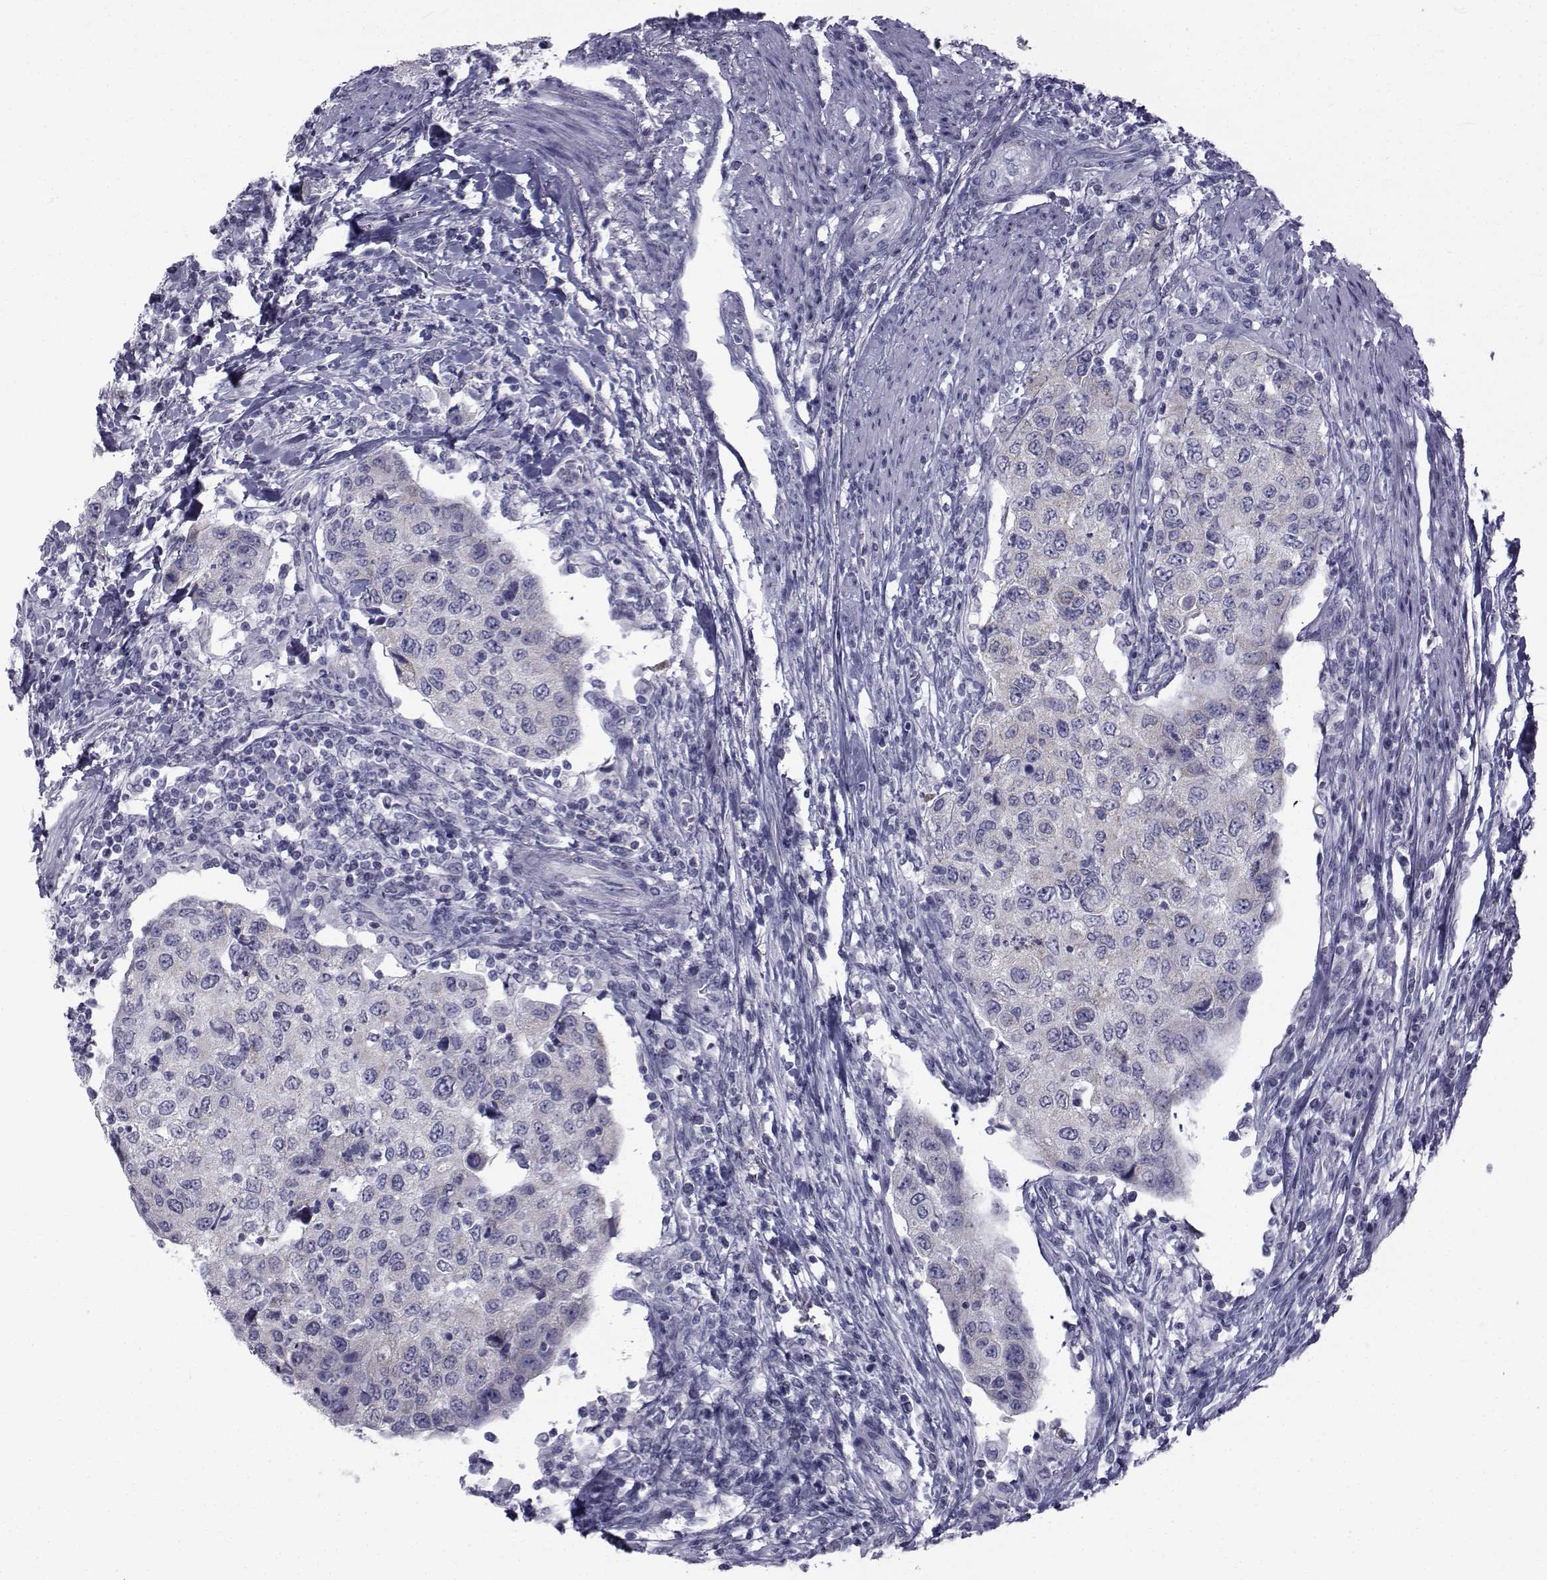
{"staining": {"intensity": "negative", "quantity": "none", "location": "none"}, "tissue": "urothelial cancer", "cell_type": "Tumor cells", "image_type": "cancer", "snomed": [{"axis": "morphology", "description": "Urothelial carcinoma, High grade"}, {"axis": "topography", "description": "Urinary bladder"}], "caption": "Tumor cells are negative for brown protein staining in urothelial cancer.", "gene": "FDXR", "patient": {"sex": "female", "age": 78}}